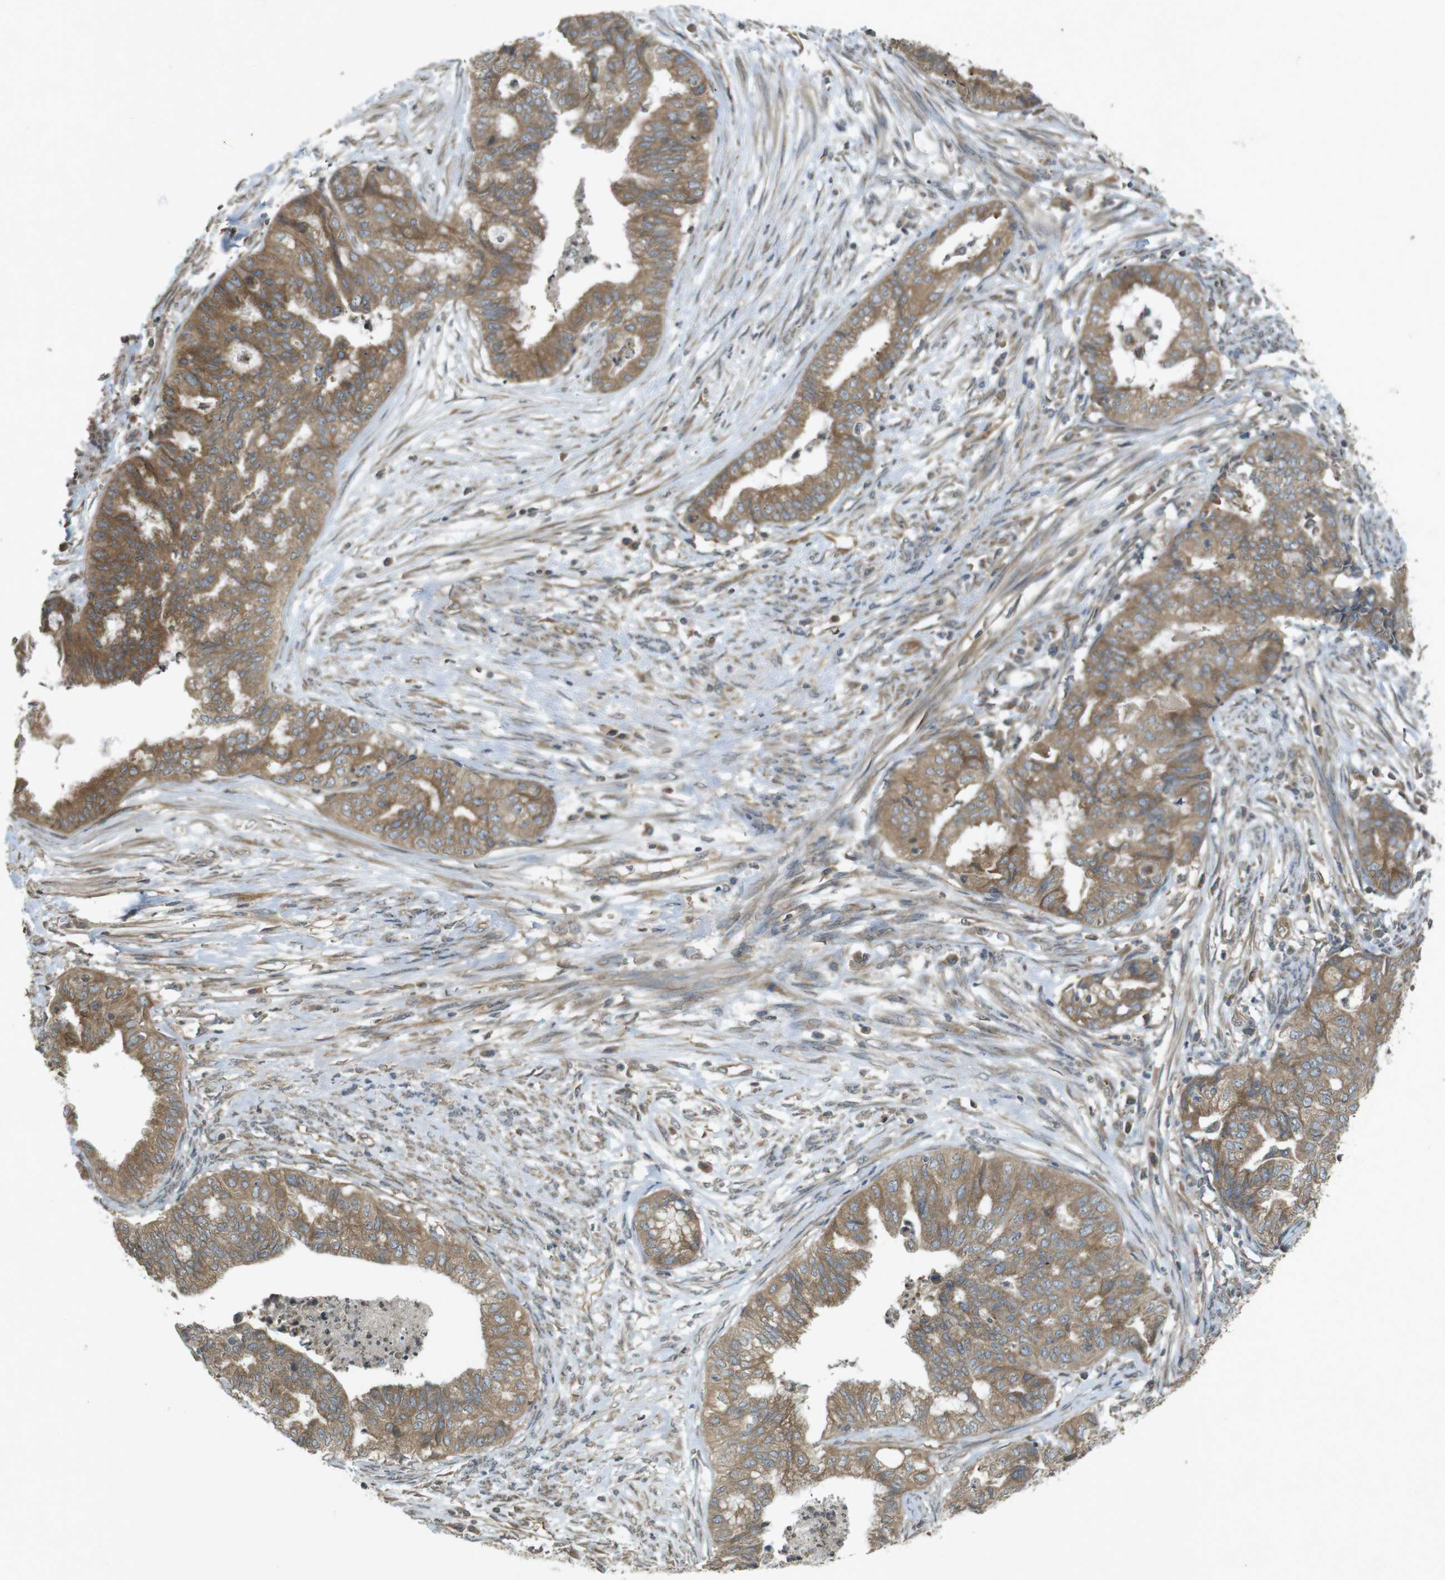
{"staining": {"intensity": "moderate", "quantity": ">75%", "location": "cytoplasmic/membranous"}, "tissue": "endometrial cancer", "cell_type": "Tumor cells", "image_type": "cancer", "snomed": [{"axis": "morphology", "description": "Adenocarcinoma, NOS"}, {"axis": "topography", "description": "Endometrium"}], "caption": "Immunohistochemistry (IHC) of endometrial cancer (adenocarcinoma) reveals medium levels of moderate cytoplasmic/membranous expression in approximately >75% of tumor cells. (DAB IHC with brightfield microscopy, high magnification).", "gene": "KIF5B", "patient": {"sex": "female", "age": 79}}